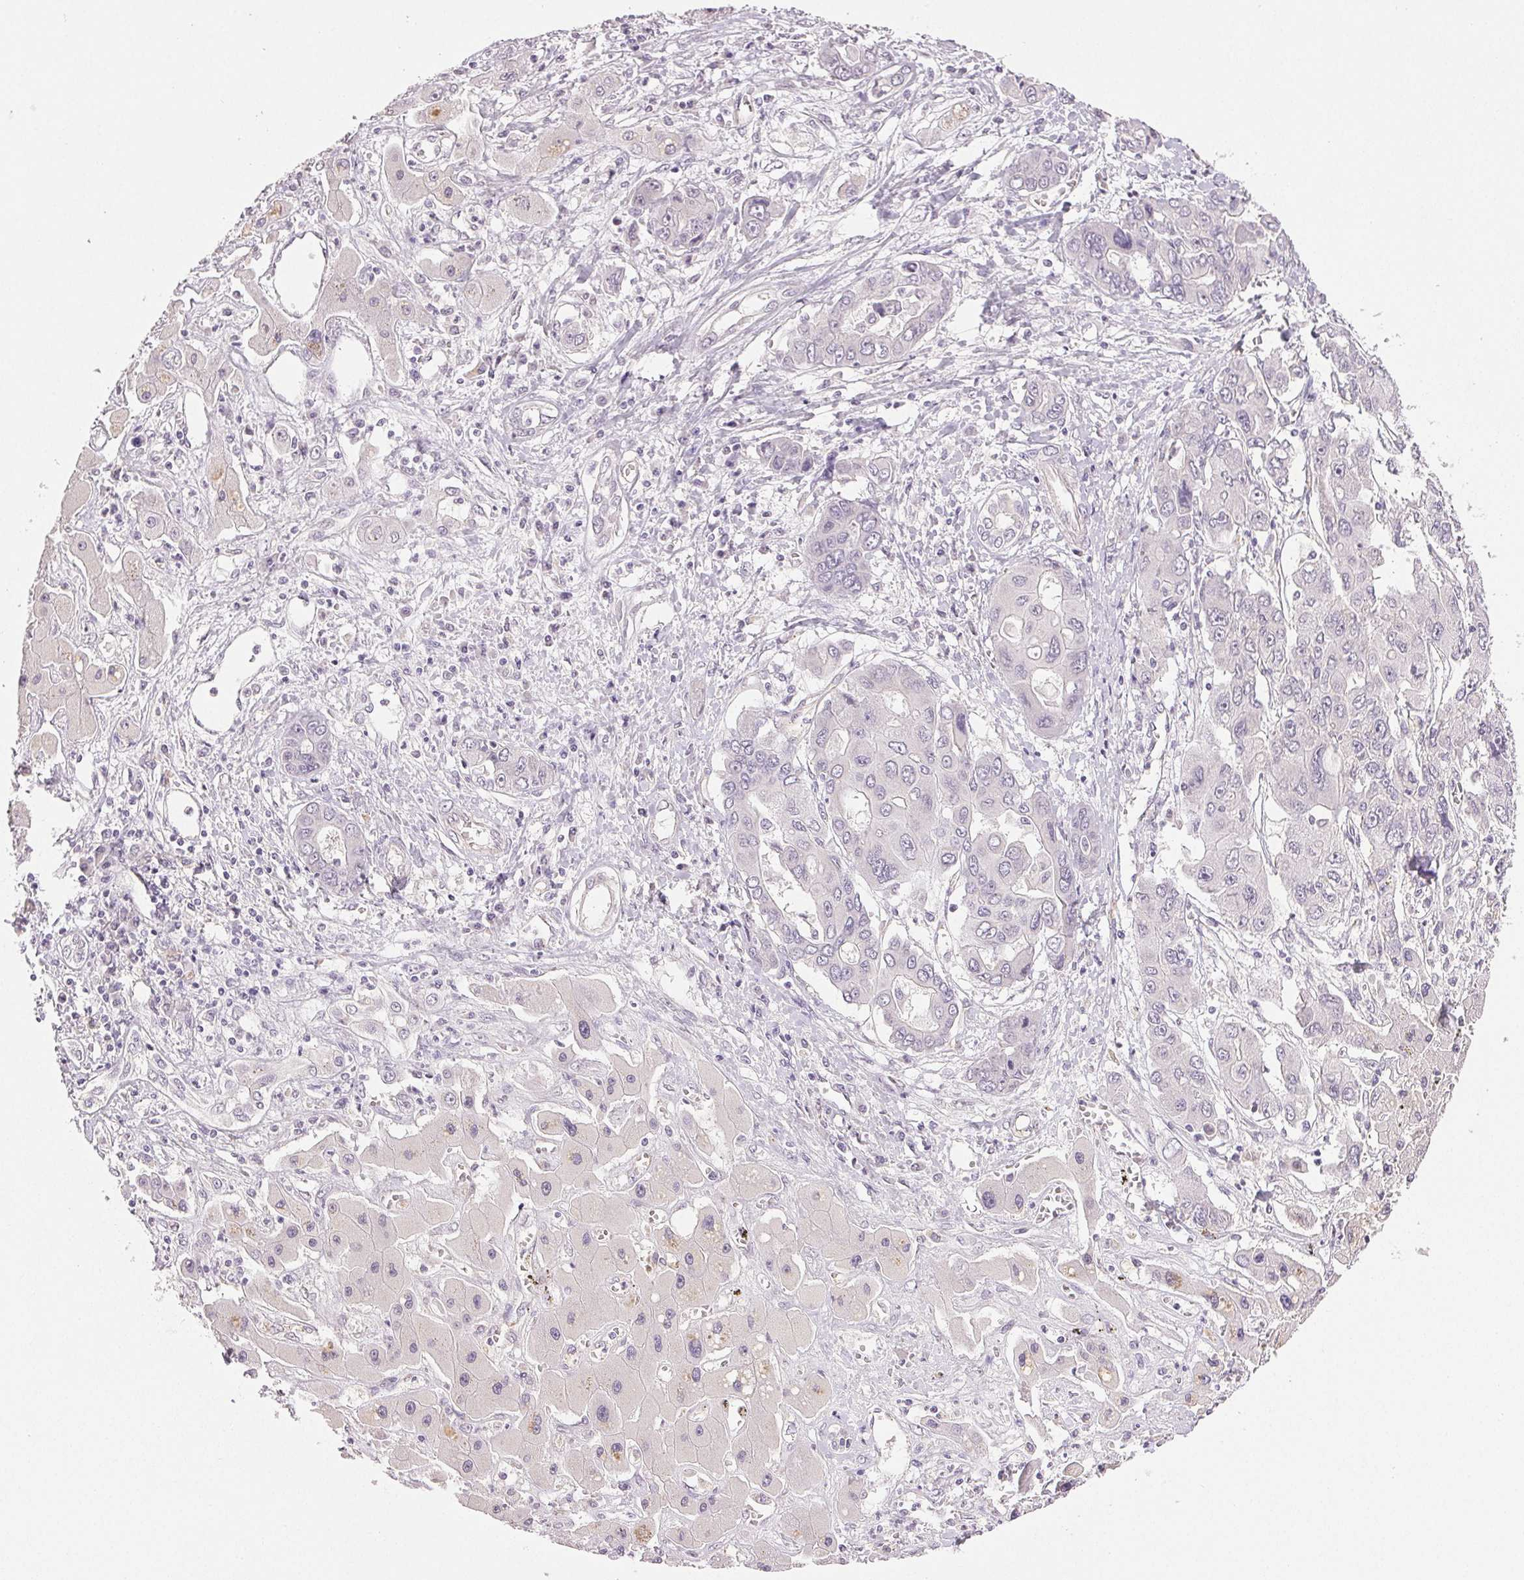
{"staining": {"intensity": "negative", "quantity": "none", "location": "none"}, "tissue": "liver cancer", "cell_type": "Tumor cells", "image_type": "cancer", "snomed": [{"axis": "morphology", "description": "Cholangiocarcinoma"}, {"axis": "topography", "description": "Liver"}], "caption": "This micrograph is of liver cancer (cholangiocarcinoma) stained with immunohistochemistry (IHC) to label a protein in brown with the nuclei are counter-stained blue. There is no positivity in tumor cells.", "gene": "PLCB1", "patient": {"sex": "male", "age": 67}}